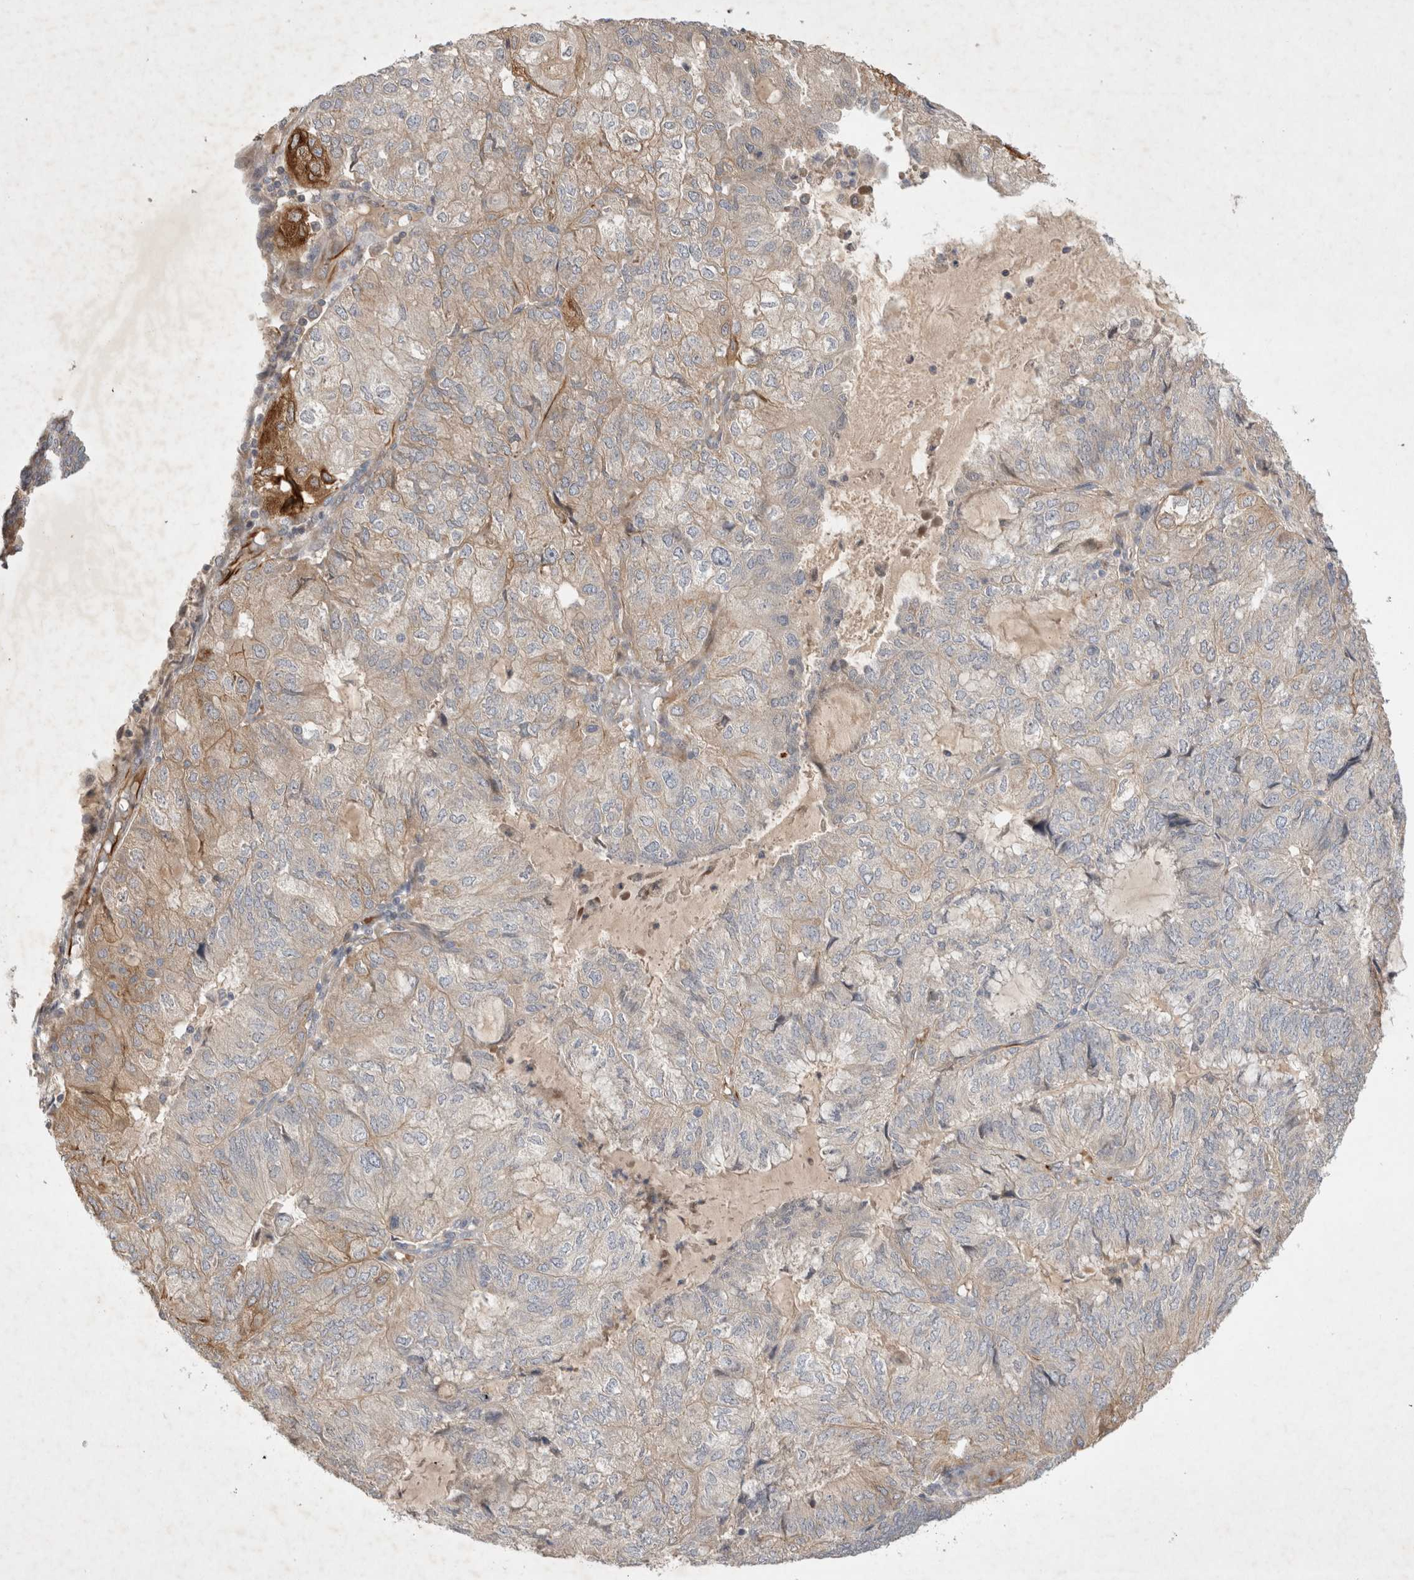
{"staining": {"intensity": "weak", "quantity": "<25%", "location": "cytoplasmic/membranous"}, "tissue": "endometrial cancer", "cell_type": "Tumor cells", "image_type": "cancer", "snomed": [{"axis": "morphology", "description": "Adenocarcinoma, NOS"}, {"axis": "topography", "description": "Endometrium"}], "caption": "Immunohistochemical staining of human endometrial adenocarcinoma displays no significant staining in tumor cells.", "gene": "NMU", "patient": {"sex": "female", "age": 81}}